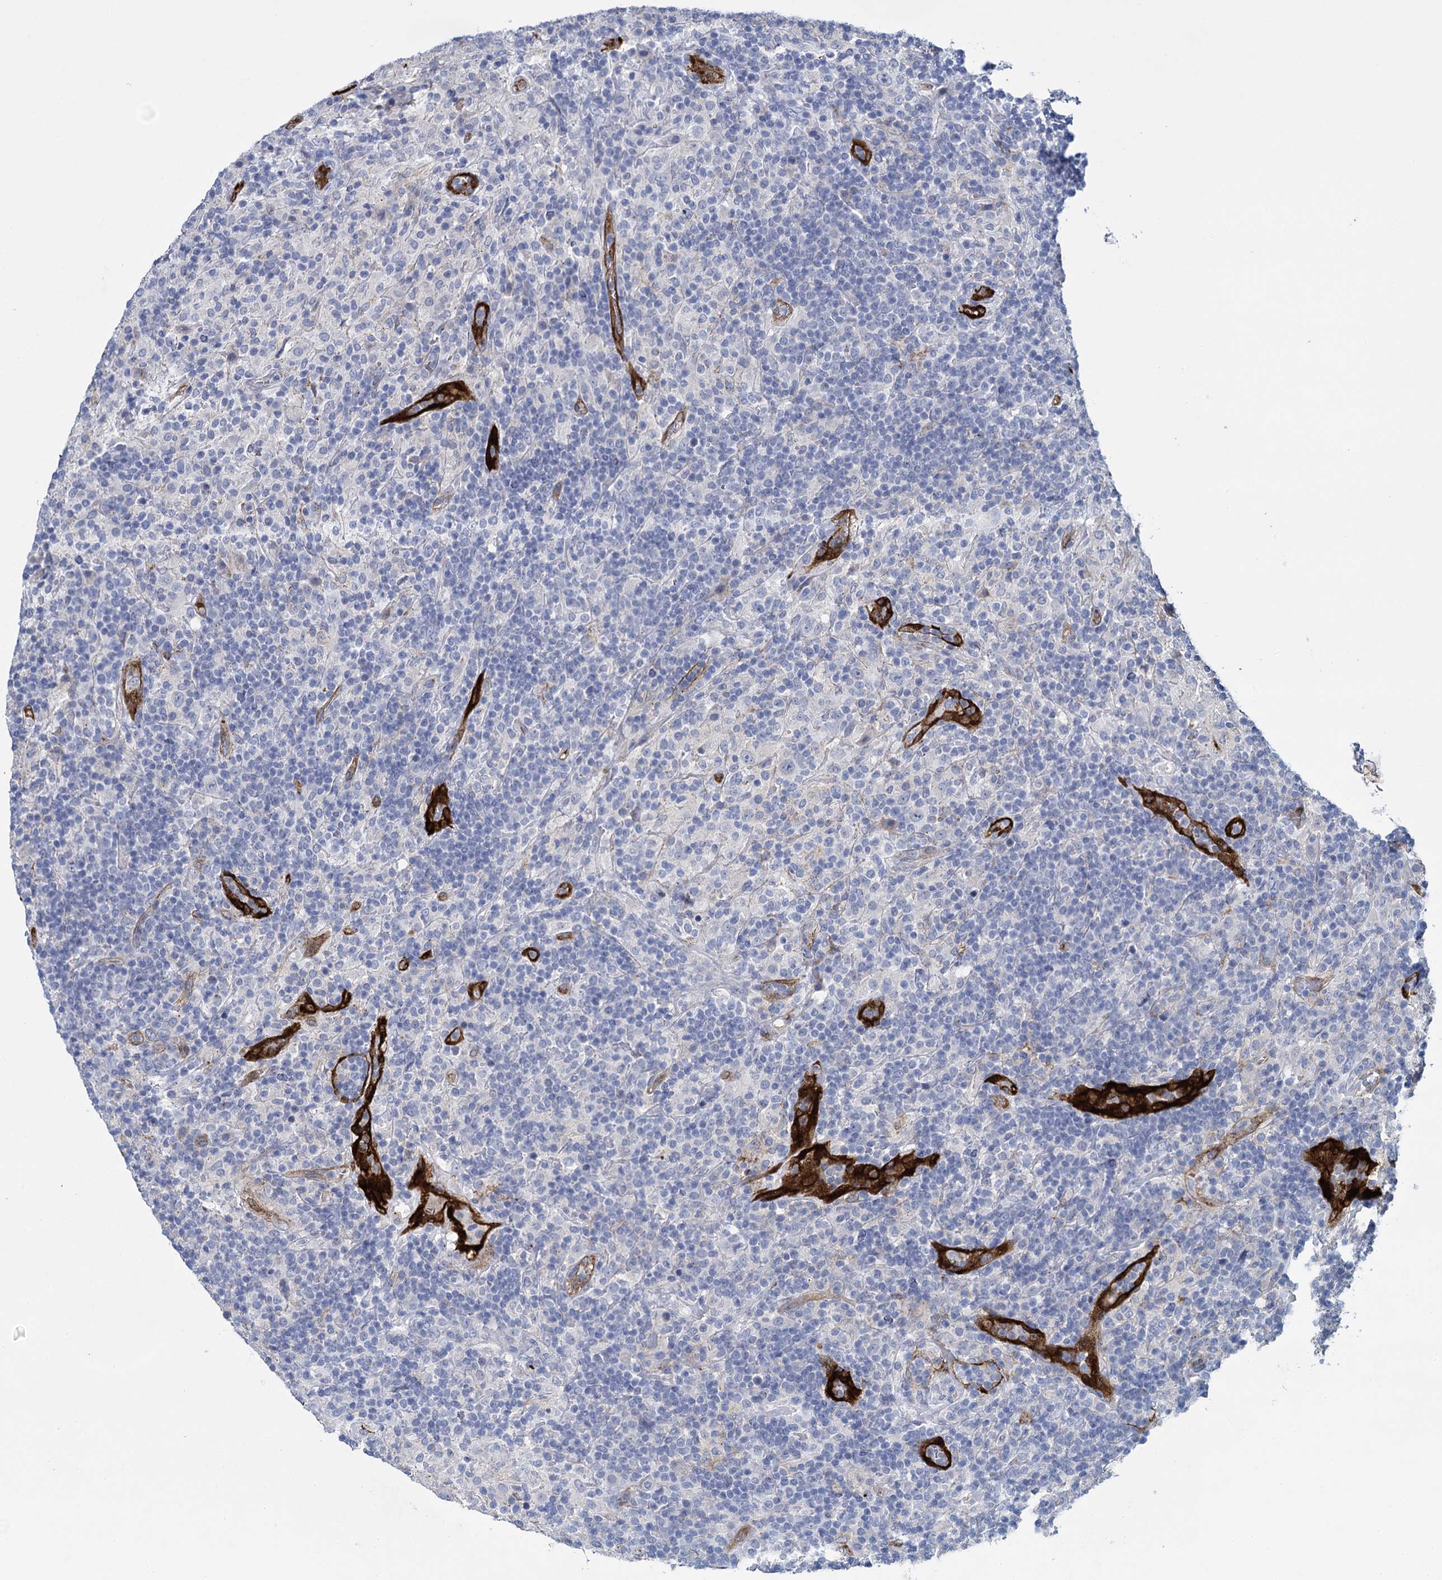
{"staining": {"intensity": "negative", "quantity": "none", "location": "none"}, "tissue": "lymphoma", "cell_type": "Tumor cells", "image_type": "cancer", "snomed": [{"axis": "morphology", "description": "Hodgkin's disease, NOS"}, {"axis": "topography", "description": "Lymph node"}], "caption": "Immunohistochemistry of human Hodgkin's disease exhibits no positivity in tumor cells.", "gene": "SNCG", "patient": {"sex": "male", "age": 70}}